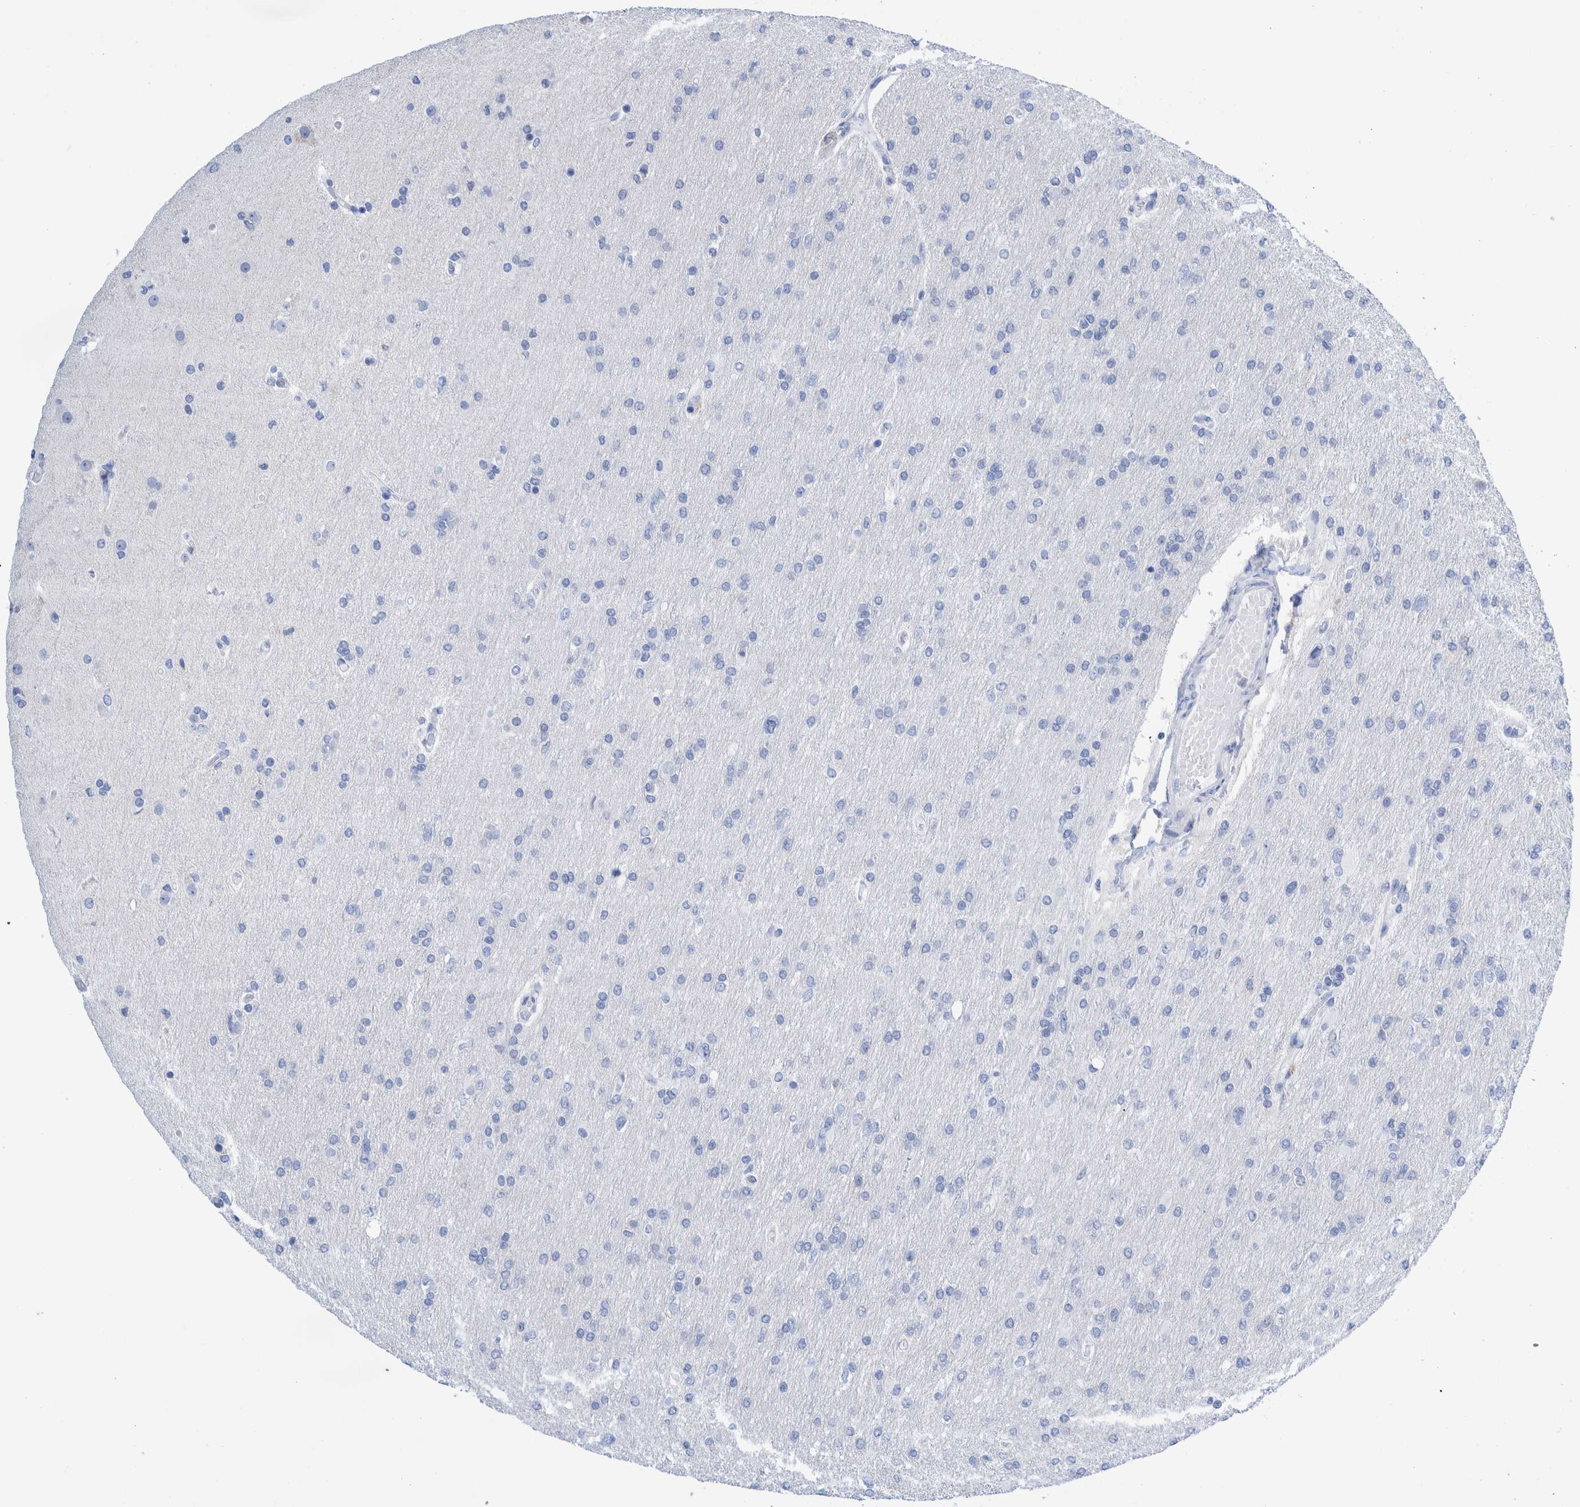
{"staining": {"intensity": "negative", "quantity": "none", "location": "none"}, "tissue": "glioma", "cell_type": "Tumor cells", "image_type": "cancer", "snomed": [{"axis": "morphology", "description": "Glioma, malignant, High grade"}, {"axis": "topography", "description": "Cerebral cortex"}], "caption": "Human glioma stained for a protein using IHC demonstrates no positivity in tumor cells.", "gene": "KRT14", "patient": {"sex": "female", "age": 36}}